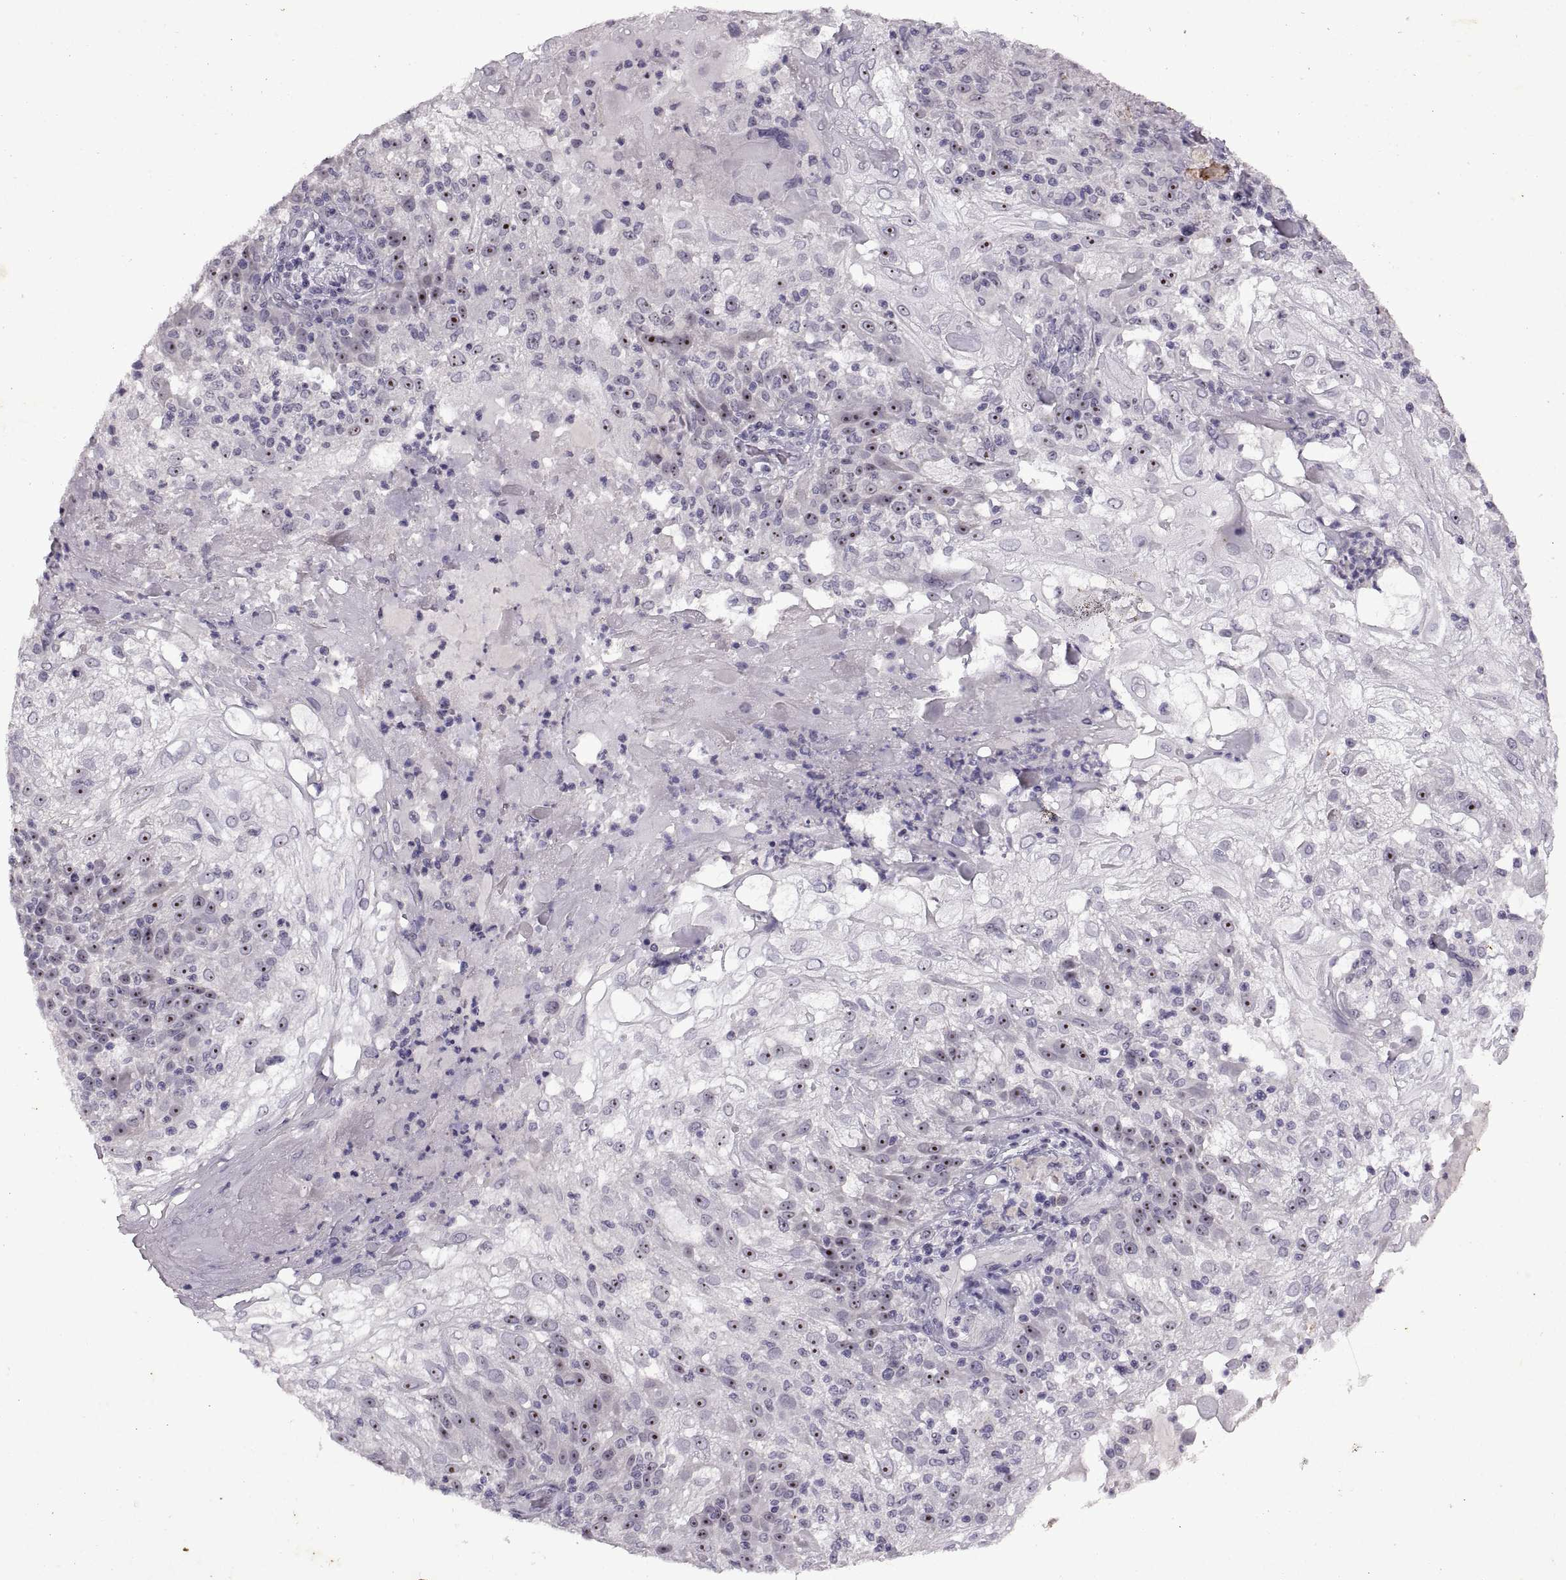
{"staining": {"intensity": "strong", "quantity": ">75%", "location": "nuclear"}, "tissue": "skin cancer", "cell_type": "Tumor cells", "image_type": "cancer", "snomed": [{"axis": "morphology", "description": "Normal tissue, NOS"}, {"axis": "morphology", "description": "Squamous cell carcinoma, NOS"}, {"axis": "topography", "description": "Skin"}], "caption": "Skin cancer stained with immunohistochemistry (IHC) shows strong nuclear positivity in approximately >75% of tumor cells.", "gene": "SINHCAF", "patient": {"sex": "female", "age": 83}}